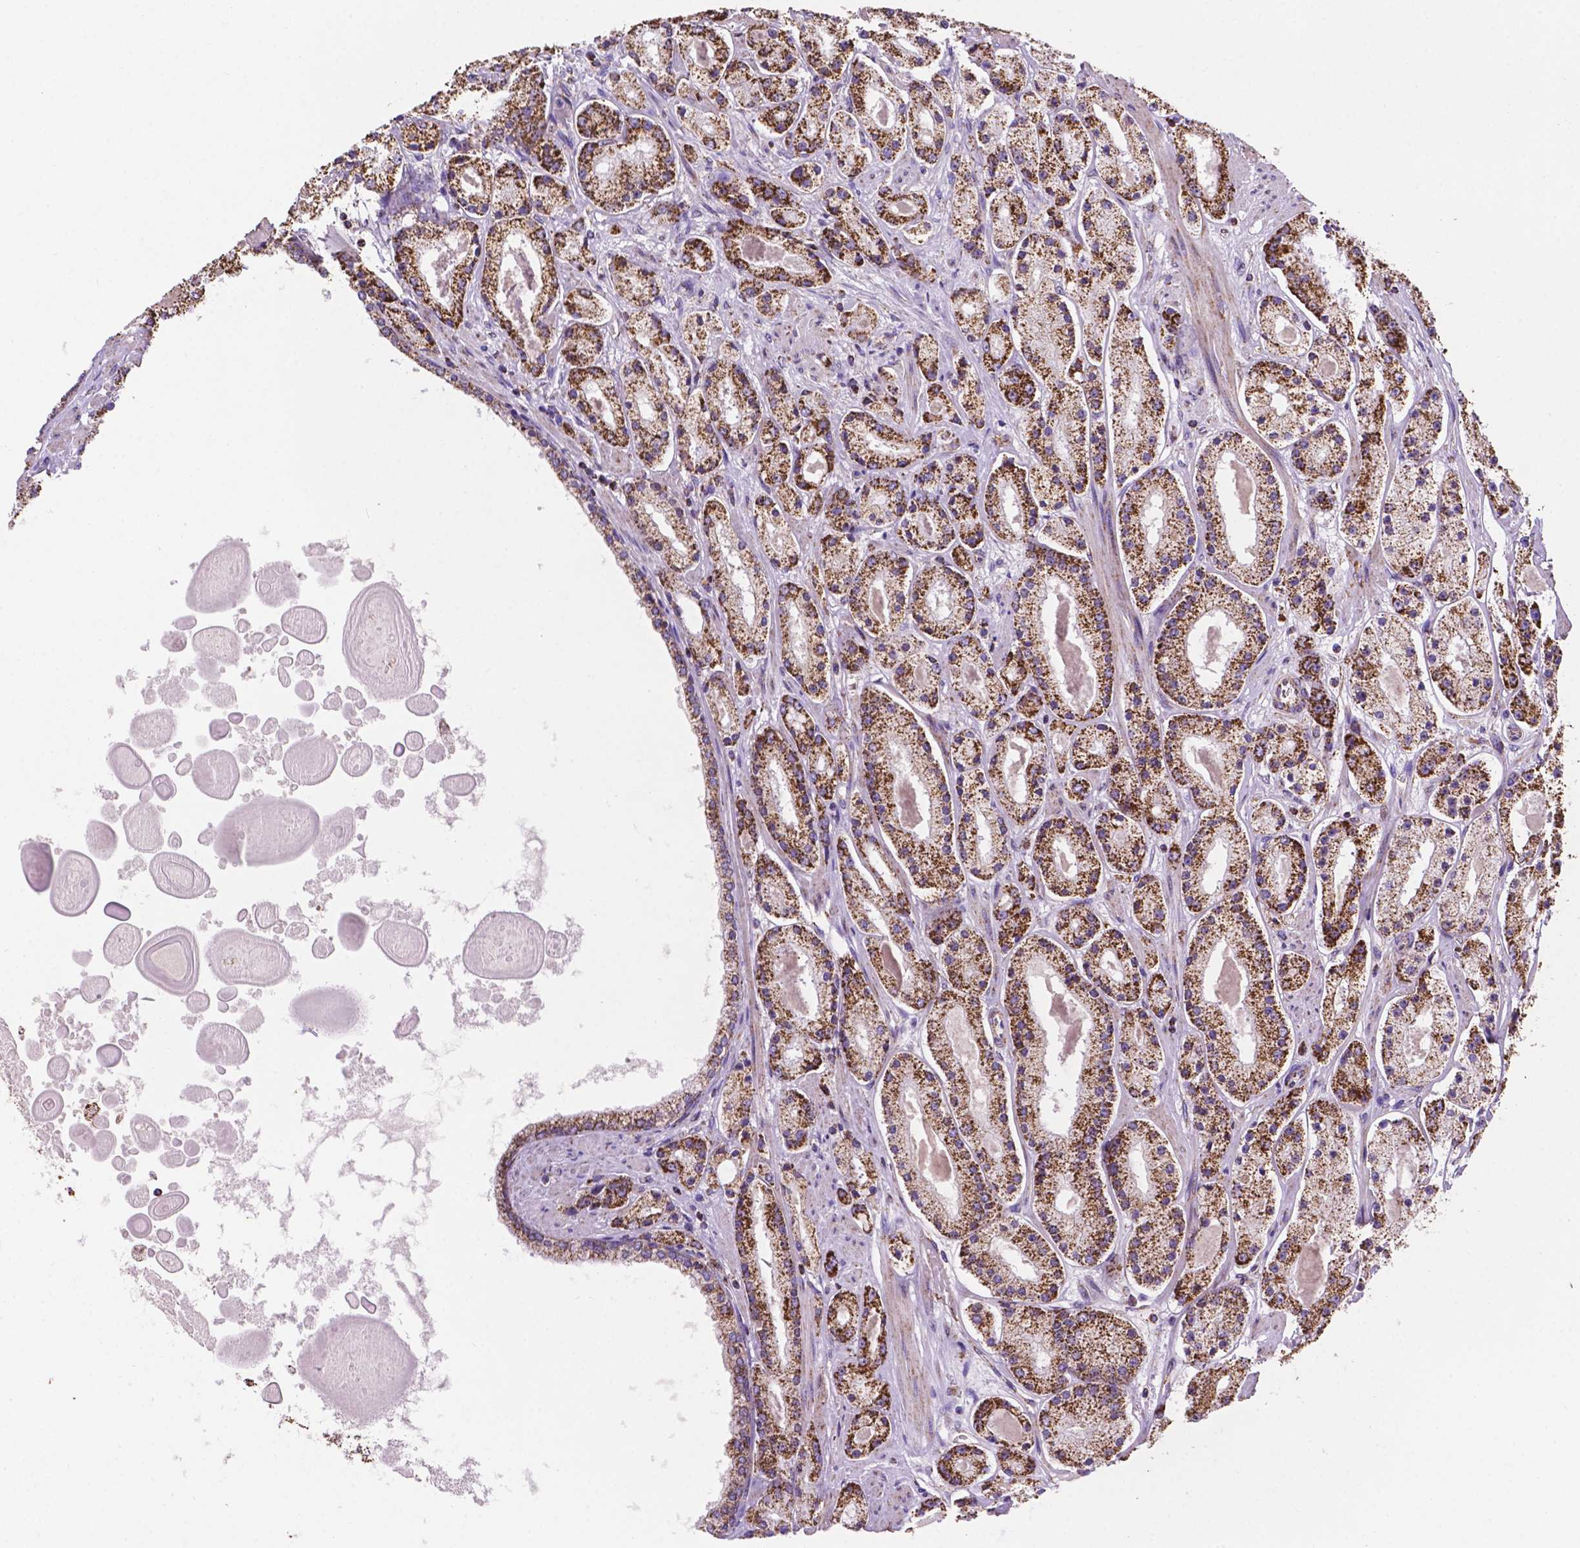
{"staining": {"intensity": "strong", "quantity": ">75%", "location": "cytoplasmic/membranous"}, "tissue": "prostate cancer", "cell_type": "Tumor cells", "image_type": "cancer", "snomed": [{"axis": "morphology", "description": "Adenocarcinoma, High grade"}, {"axis": "topography", "description": "Prostate"}], "caption": "The photomicrograph demonstrates staining of prostate adenocarcinoma (high-grade), revealing strong cytoplasmic/membranous protein staining (brown color) within tumor cells. (DAB (3,3'-diaminobenzidine) IHC, brown staining for protein, blue staining for nuclei).", "gene": "HSPD1", "patient": {"sex": "male", "age": 67}}